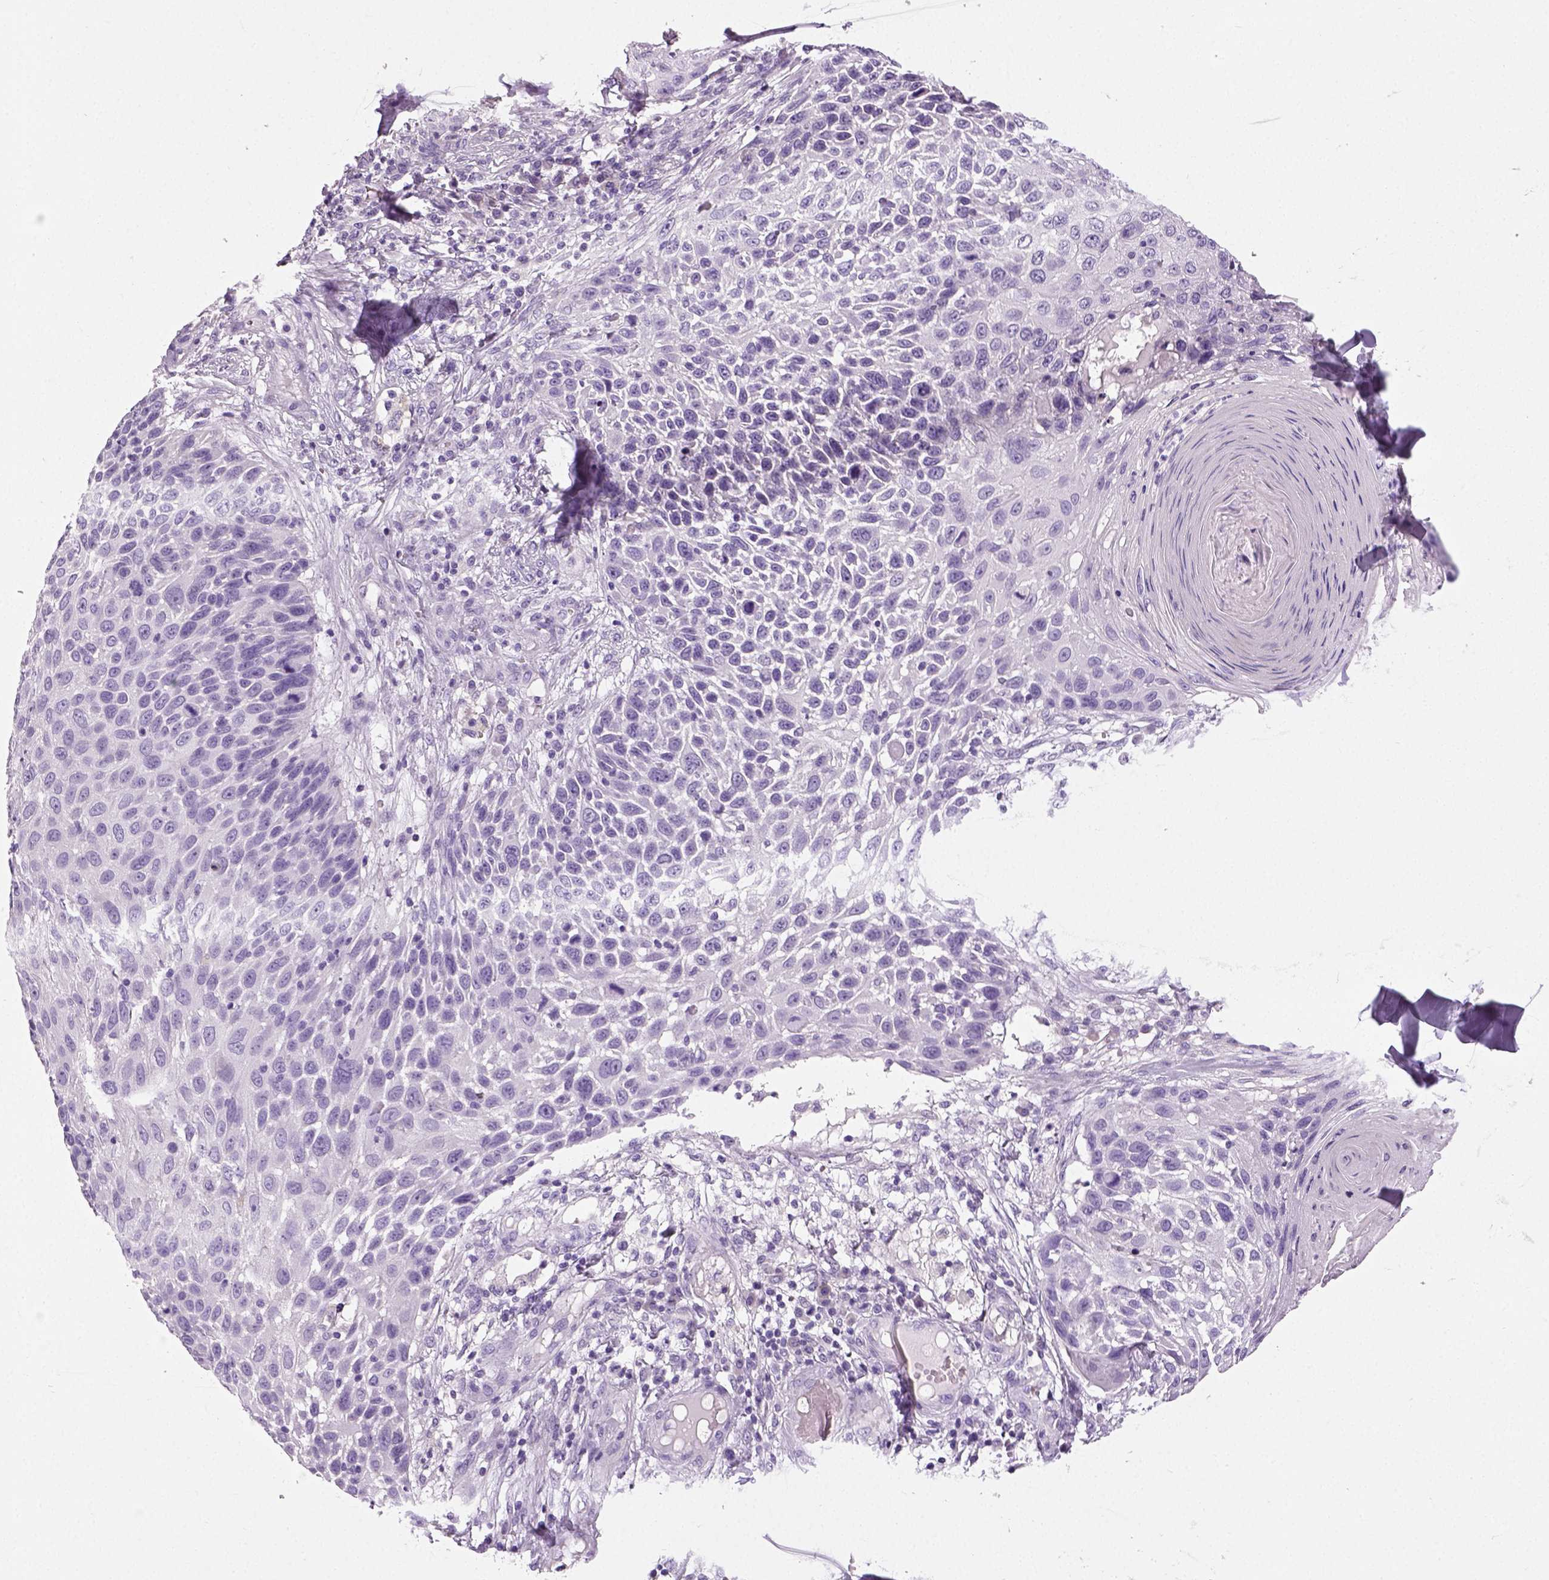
{"staining": {"intensity": "negative", "quantity": "none", "location": "none"}, "tissue": "skin cancer", "cell_type": "Tumor cells", "image_type": "cancer", "snomed": [{"axis": "morphology", "description": "Squamous cell carcinoma, NOS"}, {"axis": "topography", "description": "Skin"}], "caption": "A high-resolution photomicrograph shows immunohistochemistry staining of skin cancer, which displays no significant positivity in tumor cells.", "gene": "NECAB2", "patient": {"sex": "male", "age": 92}}